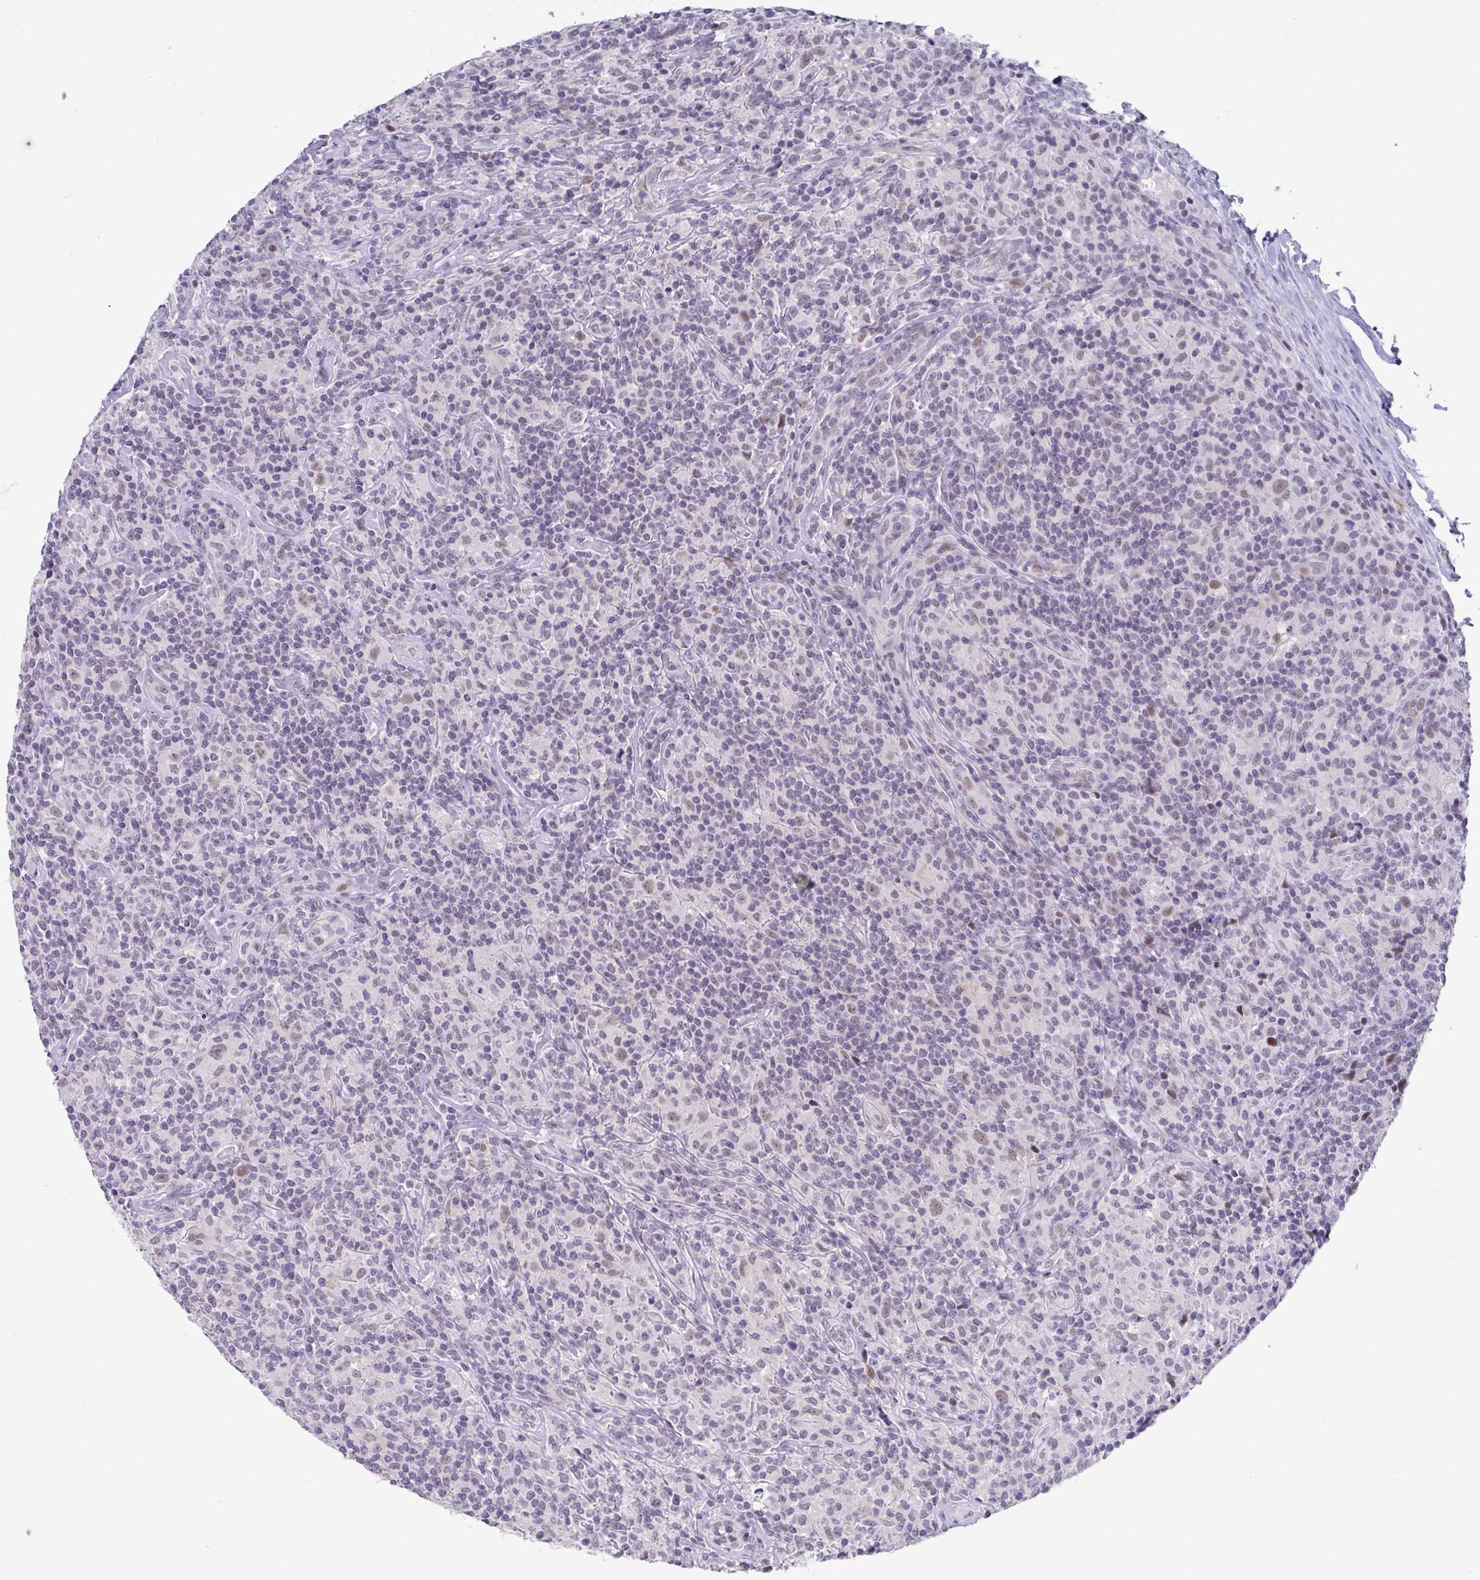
{"staining": {"intensity": "weak", "quantity": "<25%", "location": "nuclear"}, "tissue": "lymphoma", "cell_type": "Tumor cells", "image_type": "cancer", "snomed": [{"axis": "morphology", "description": "Hodgkin's disease, NOS"}, {"axis": "morphology", "description": "Hodgkin's lymphoma, nodular sclerosis"}, {"axis": "topography", "description": "Lymph node"}], "caption": "A high-resolution micrograph shows immunohistochemistry staining of Hodgkin's lymphoma, nodular sclerosis, which shows no significant staining in tumor cells.", "gene": "TNMD", "patient": {"sex": "female", "age": 10}}